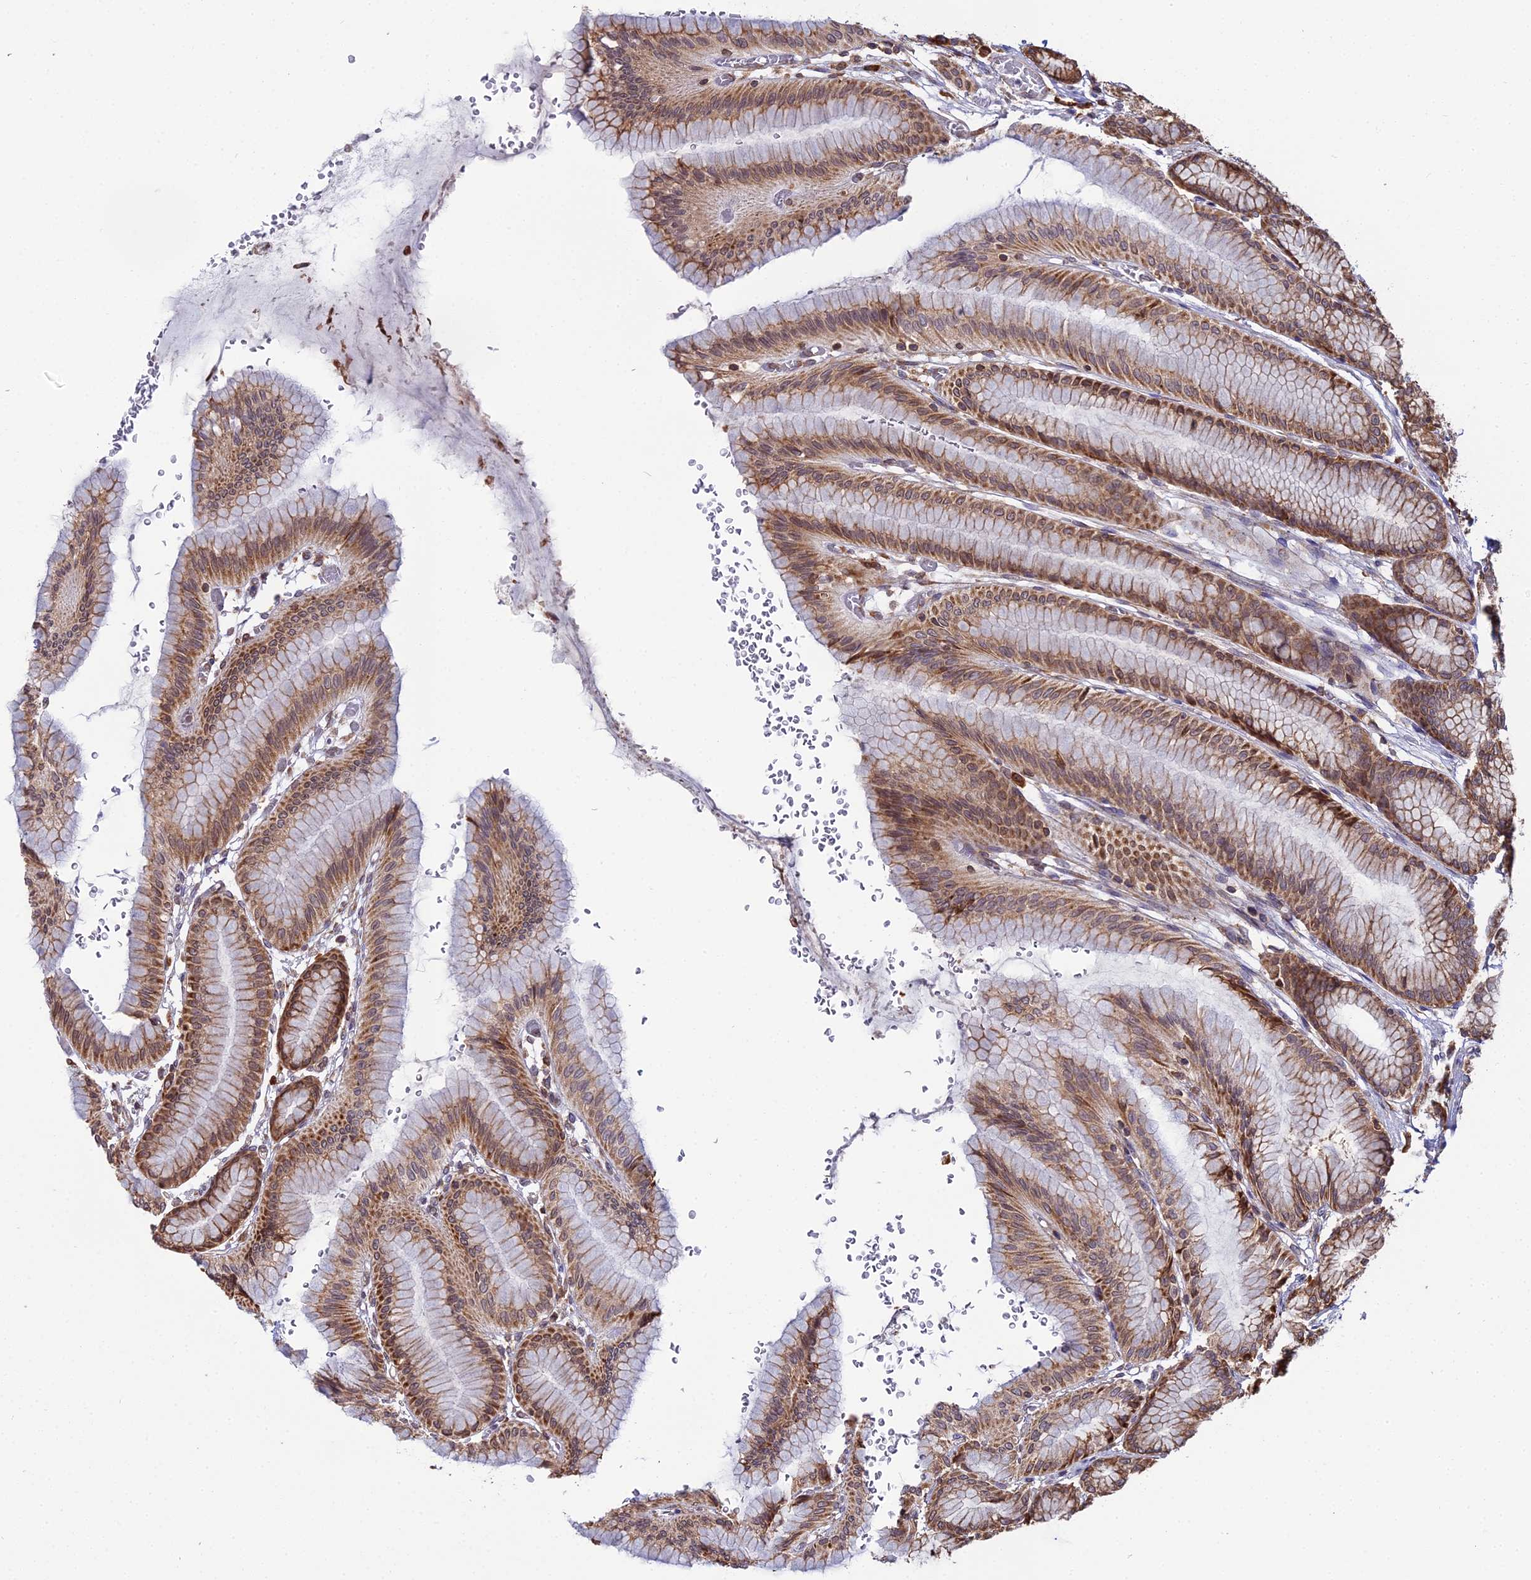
{"staining": {"intensity": "strong", "quantity": ">75%", "location": "cytoplasmic/membranous"}, "tissue": "stomach", "cell_type": "Glandular cells", "image_type": "normal", "snomed": [{"axis": "morphology", "description": "Normal tissue, NOS"}, {"axis": "morphology", "description": "Adenocarcinoma, NOS"}, {"axis": "morphology", "description": "Adenocarcinoma, High grade"}, {"axis": "topography", "description": "Stomach, upper"}, {"axis": "topography", "description": "Stomach"}], "caption": "A high amount of strong cytoplasmic/membranous expression is present in about >75% of glandular cells in normal stomach.", "gene": "RPL26", "patient": {"sex": "female", "age": 65}}